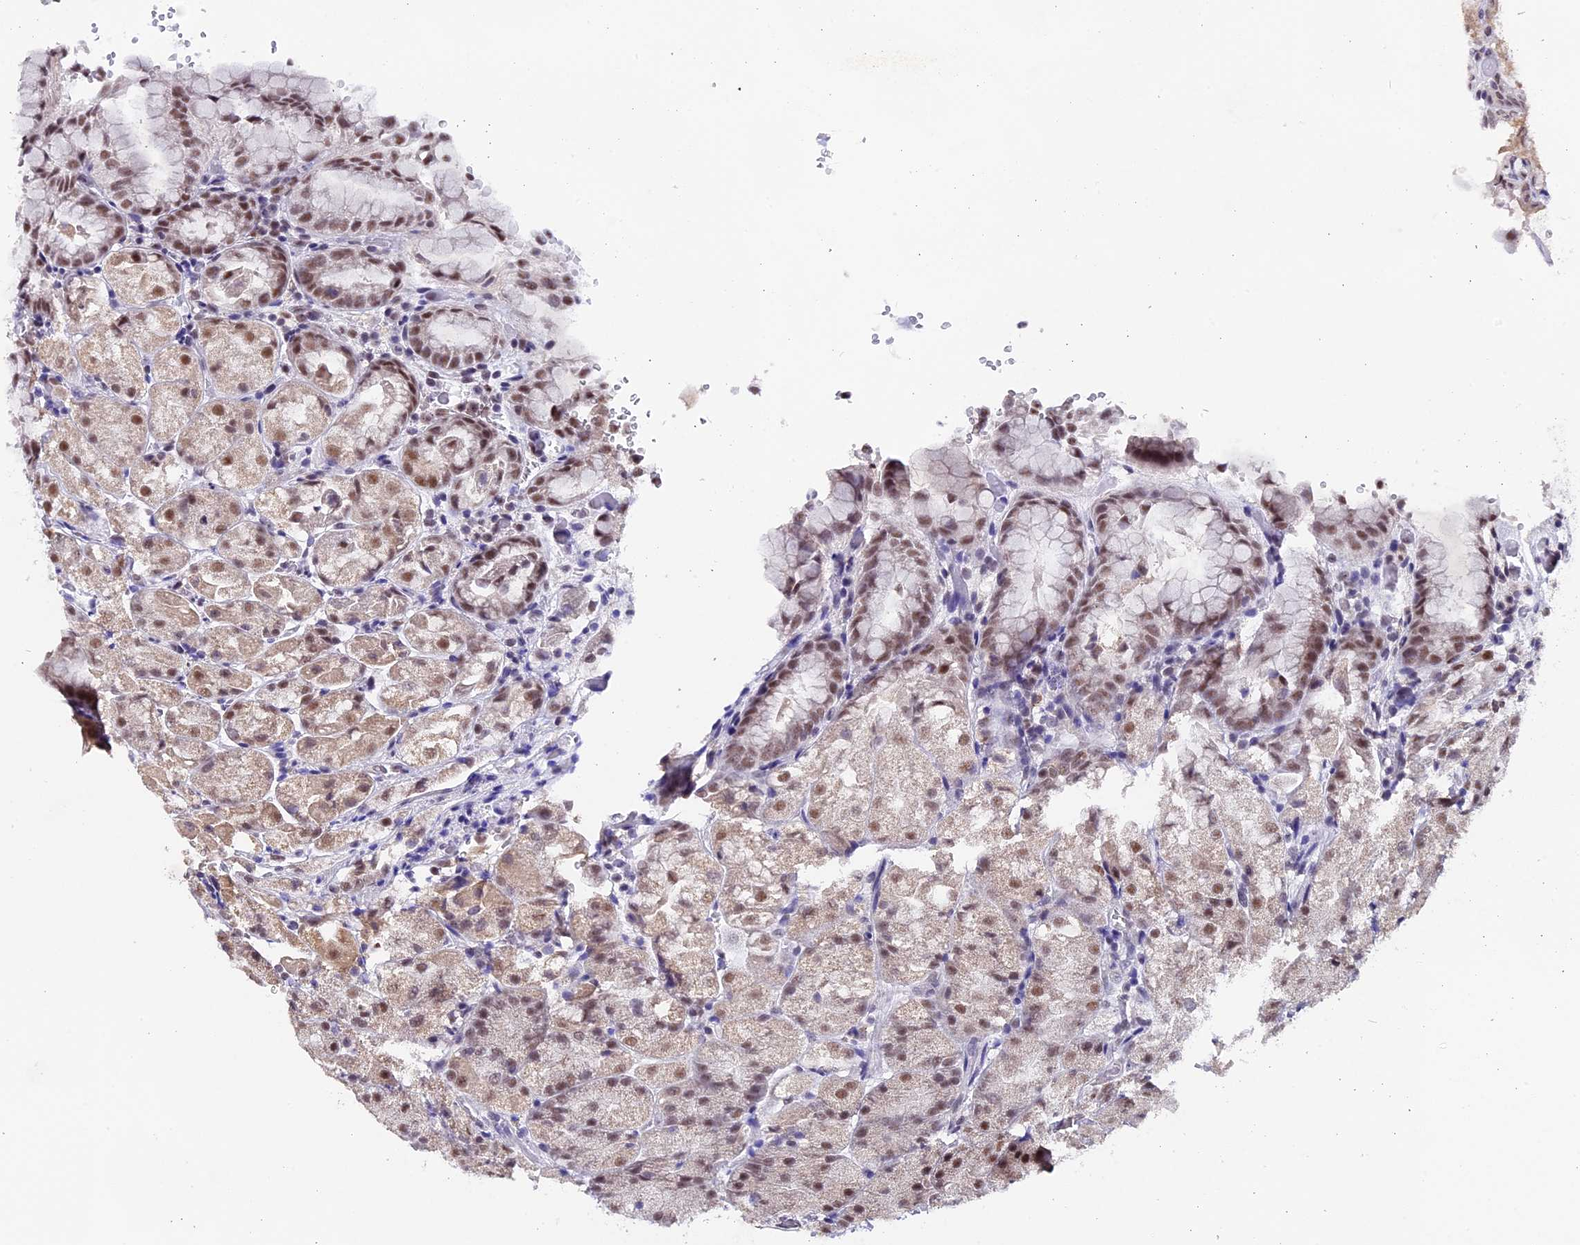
{"staining": {"intensity": "moderate", "quantity": "25%-75%", "location": "cytoplasmic/membranous,nuclear"}, "tissue": "stomach", "cell_type": "Glandular cells", "image_type": "normal", "snomed": [{"axis": "morphology", "description": "Normal tissue, NOS"}, {"axis": "topography", "description": "Stomach, upper"}, {"axis": "topography", "description": "Stomach, lower"}], "caption": "IHC of benign human stomach displays medium levels of moderate cytoplasmic/membranous,nuclear expression in approximately 25%-75% of glandular cells.", "gene": "NCBP1", "patient": {"sex": "male", "age": 62}}